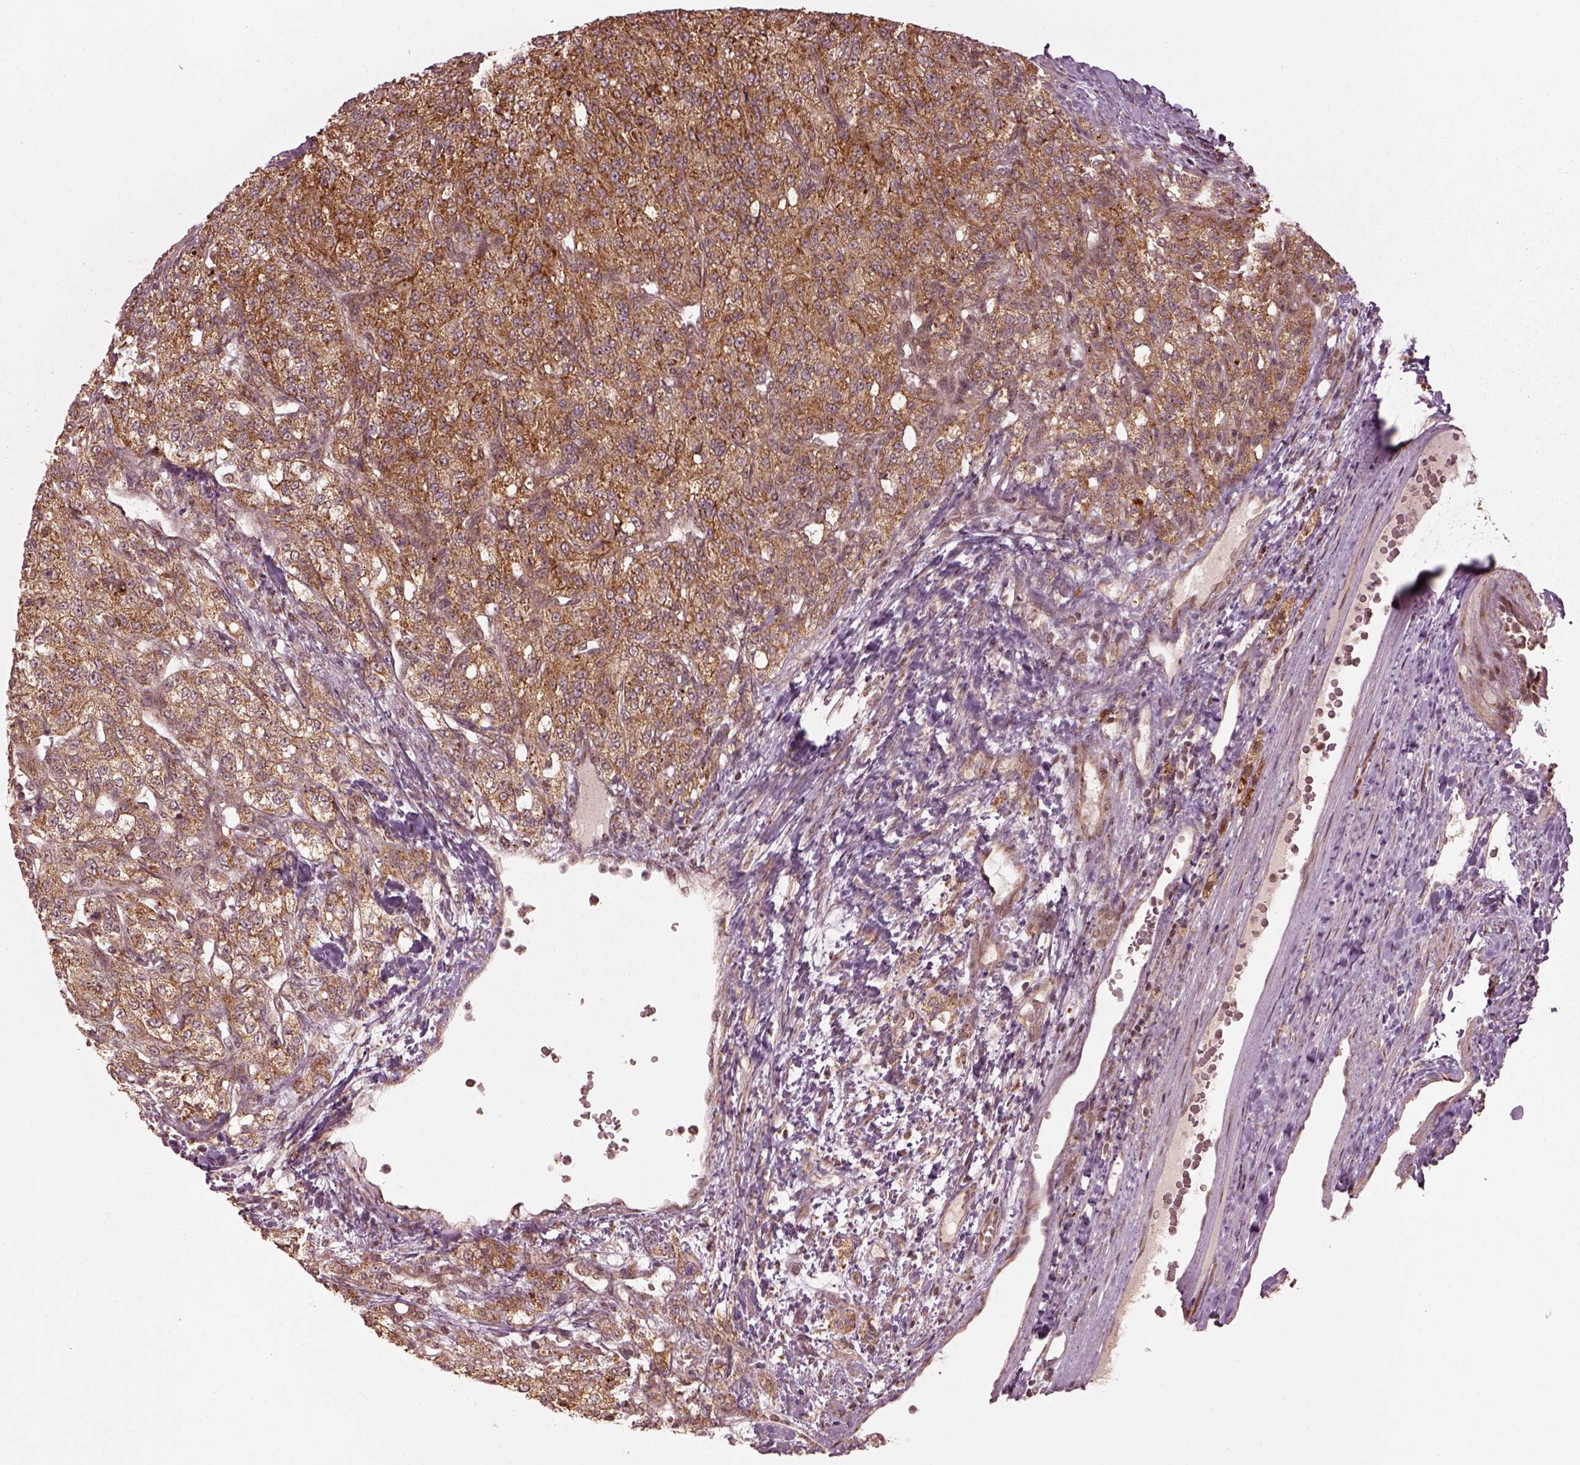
{"staining": {"intensity": "moderate", "quantity": ">75%", "location": "cytoplasmic/membranous"}, "tissue": "renal cancer", "cell_type": "Tumor cells", "image_type": "cancer", "snomed": [{"axis": "morphology", "description": "Adenocarcinoma, NOS"}, {"axis": "topography", "description": "Kidney"}], "caption": "About >75% of tumor cells in renal cancer exhibit moderate cytoplasmic/membranous protein expression as visualized by brown immunohistochemical staining.", "gene": "SEL1L3", "patient": {"sex": "female", "age": 63}}